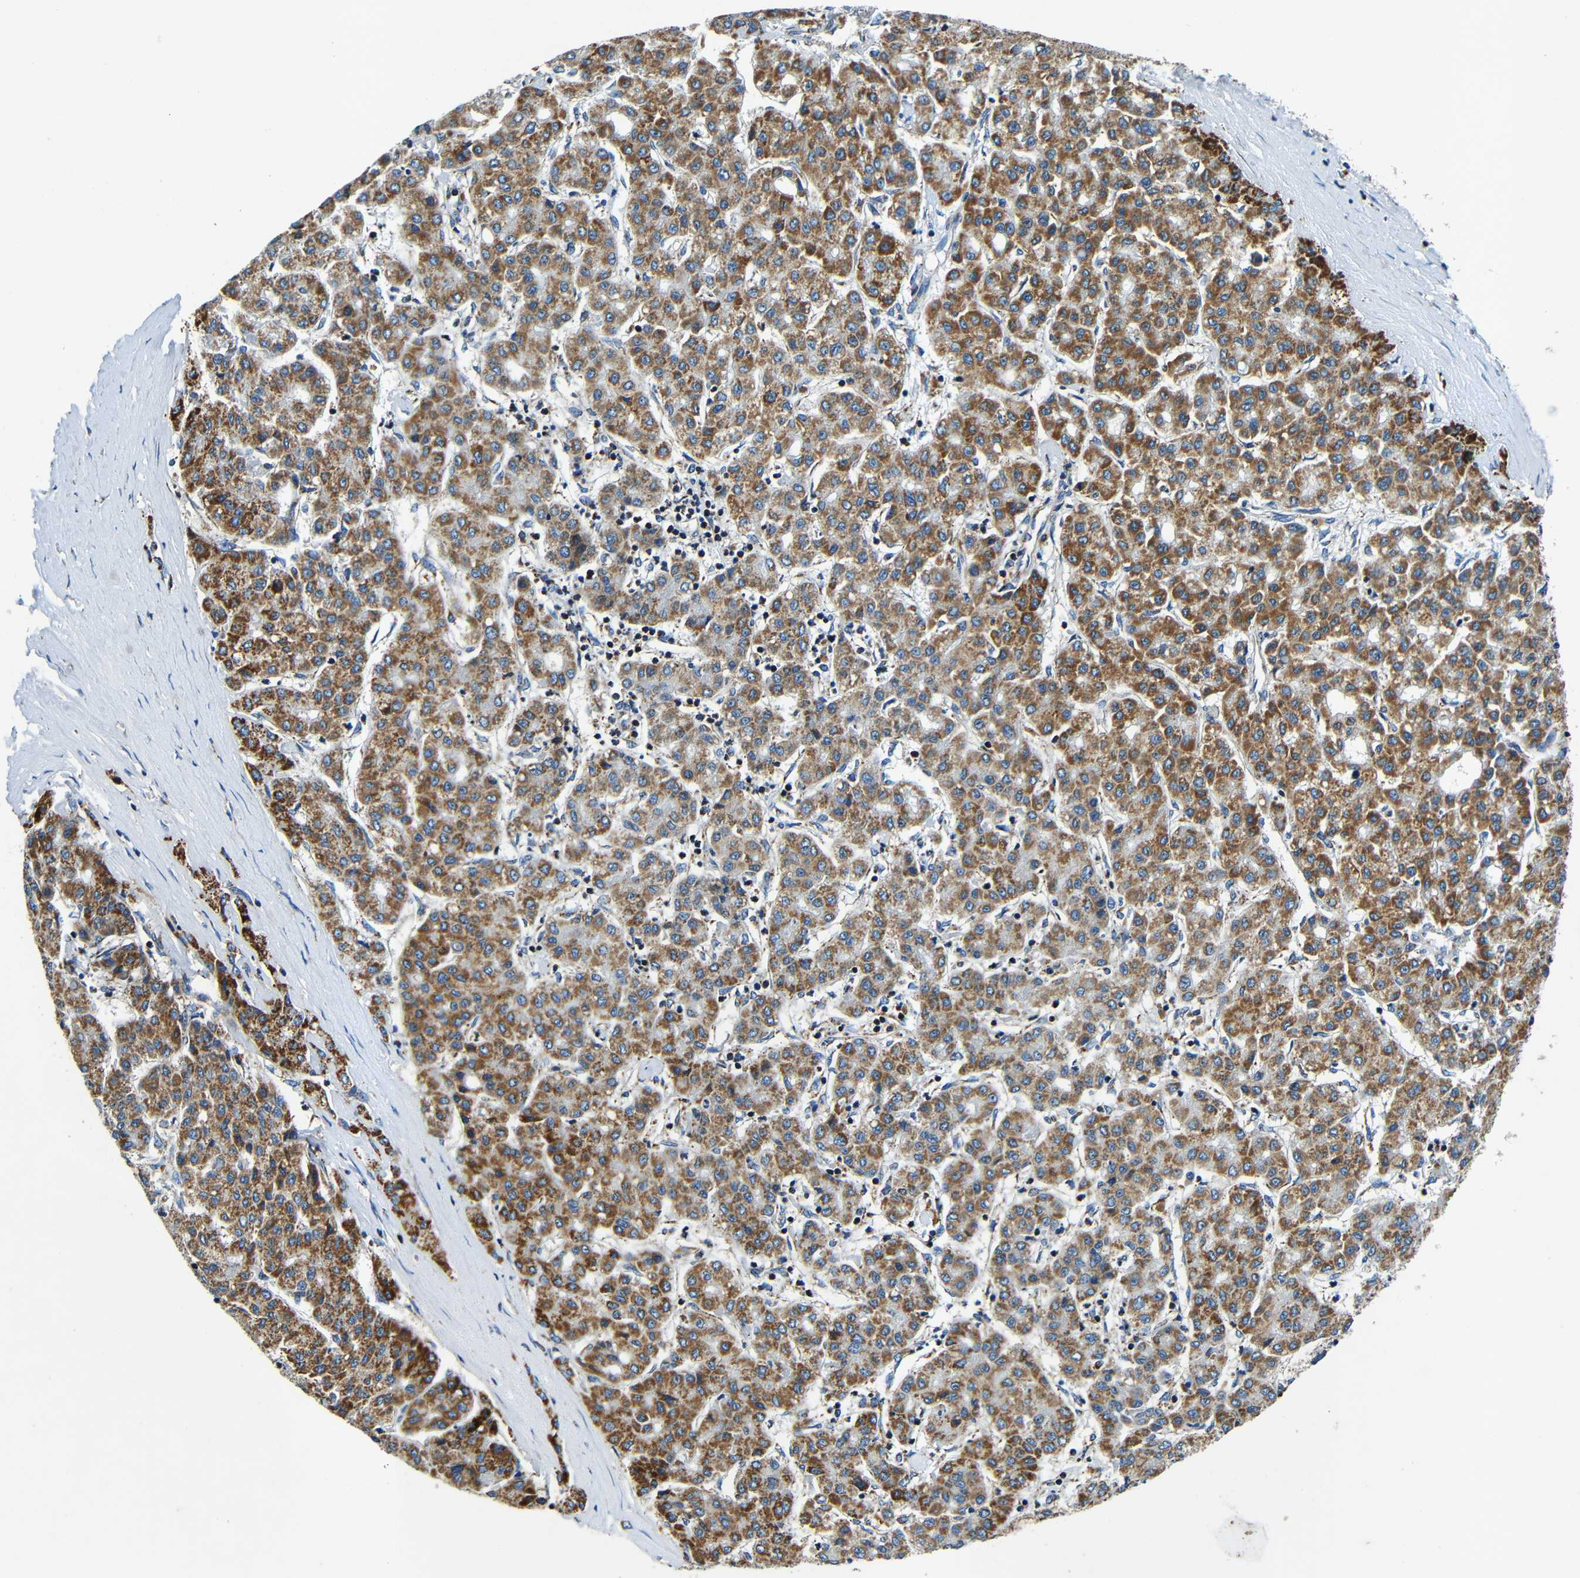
{"staining": {"intensity": "strong", "quantity": ">75%", "location": "cytoplasmic/membranous"}, "tissue": "liver cancer", "cell_type": "Tumor cells", "image_type": "cancer", "snomed": [{"axis": "morphology", "description": "Carcinoma, Hepatocellular, NOS"}, {"axis": "topography", "description": "Liver"}], "caption": "Protein expression by immunohistochemistry shows strong cytoplasmic/membranous expression in about >75% of tumor cells in hepatocellular carcinoma (liver).", "gene": "GALNT18", "patient": {"sex": "male", "age": 65}}